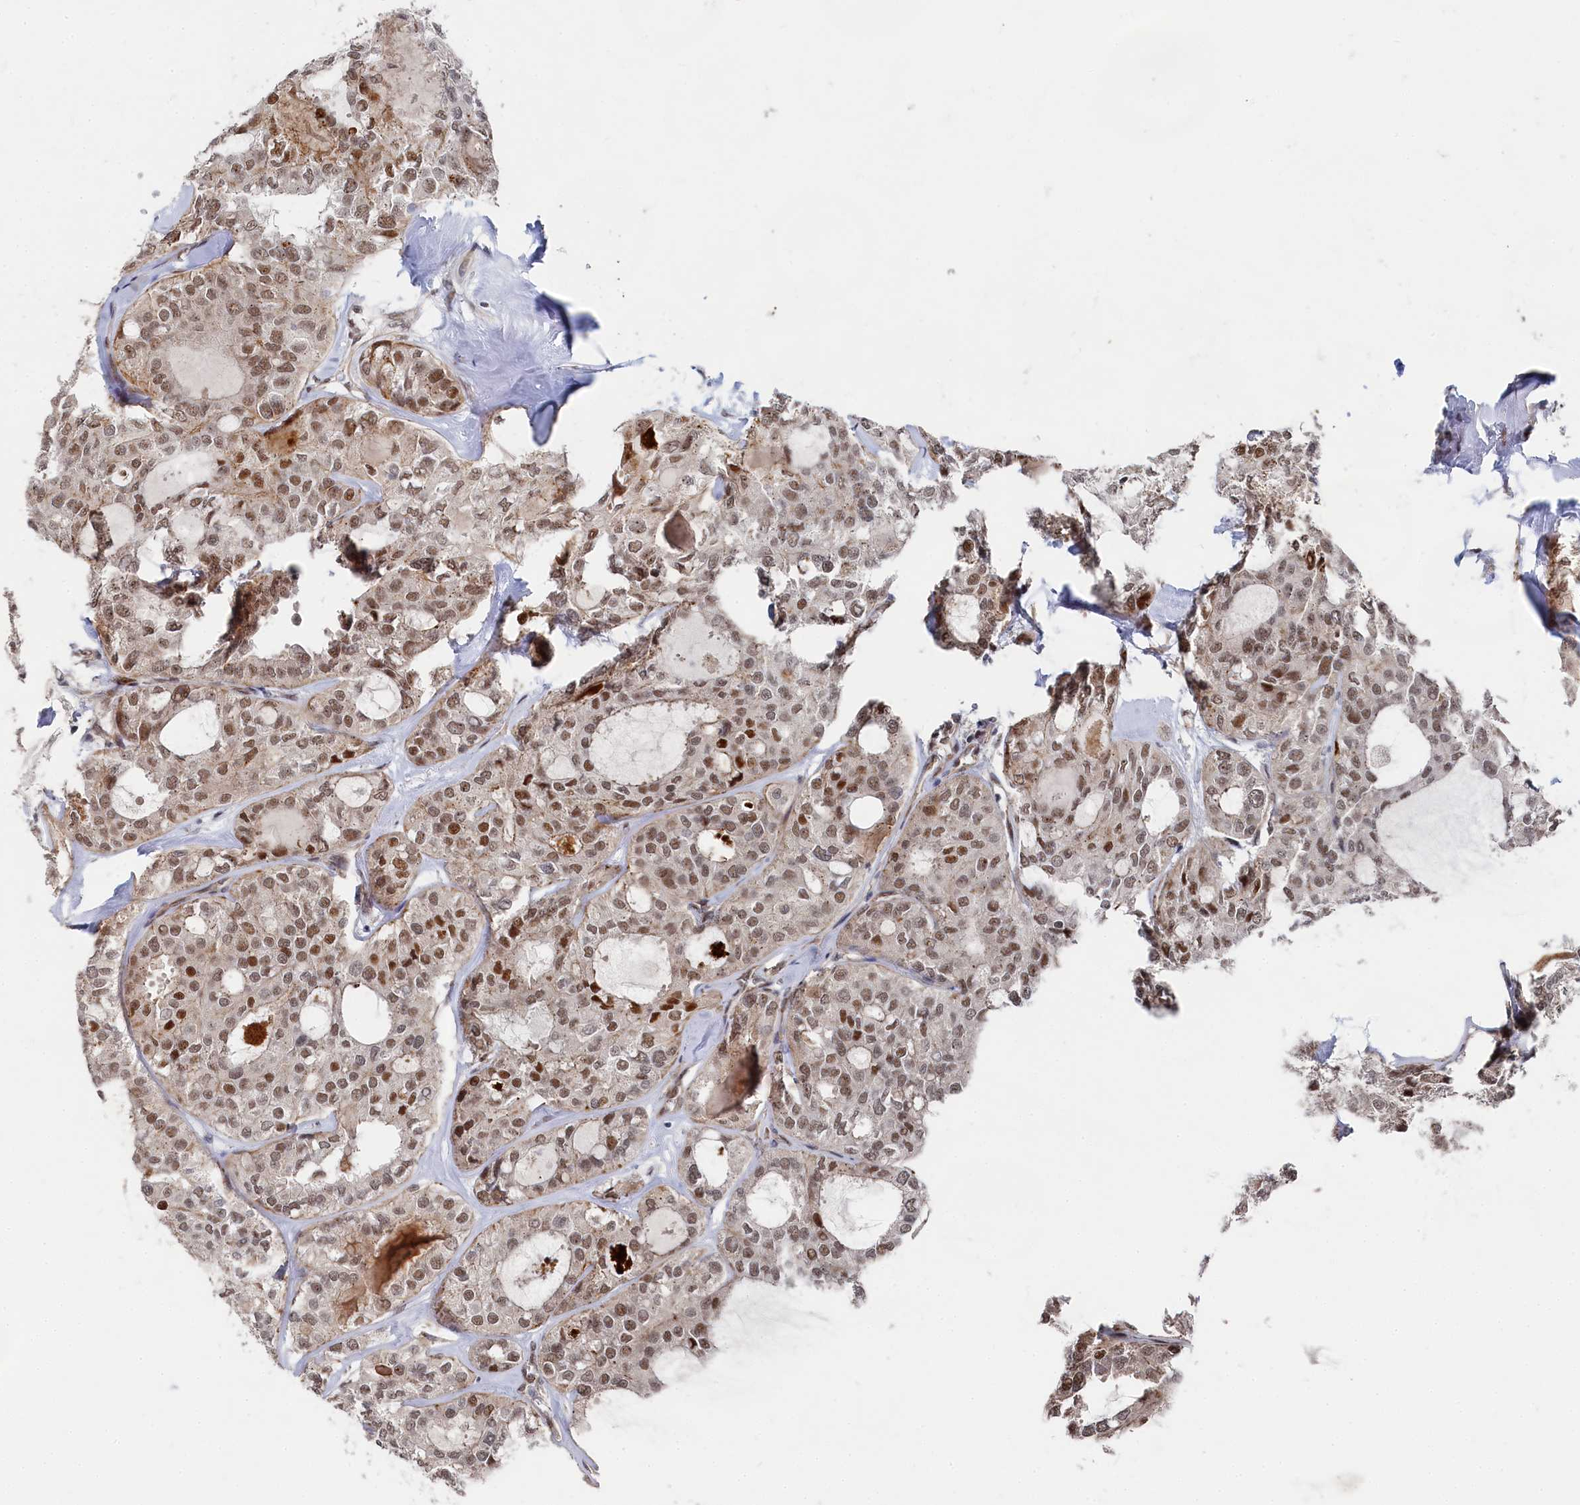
{"staining": {"intensity": "moderate", "quantity": ">75%", "location": "nuclear"}, "tissue": "thyroid cancer", "cell_type": "Tumor cells", "image_type": "cancer", "snomed": [{"axis": "morphology", "description": "Follicular adenoma carcinoma, NOS"}, {"axis": "topography", "description": "Thyroid gland"}], "caption": "Thyroid cancer (follicular adenoma carcinoma) was stained to show a protein in brown. There is medium levels of moderate nuclear expression in about >75% of tumor cells. The staining was performed using DAB (3,3'-diaminobenzidine), with brown indicating positive protein expression. Nuclei are stained blue with hematoxylin.", "gene": "BUB3", "patient": {"sex": "male", "age": 75}}